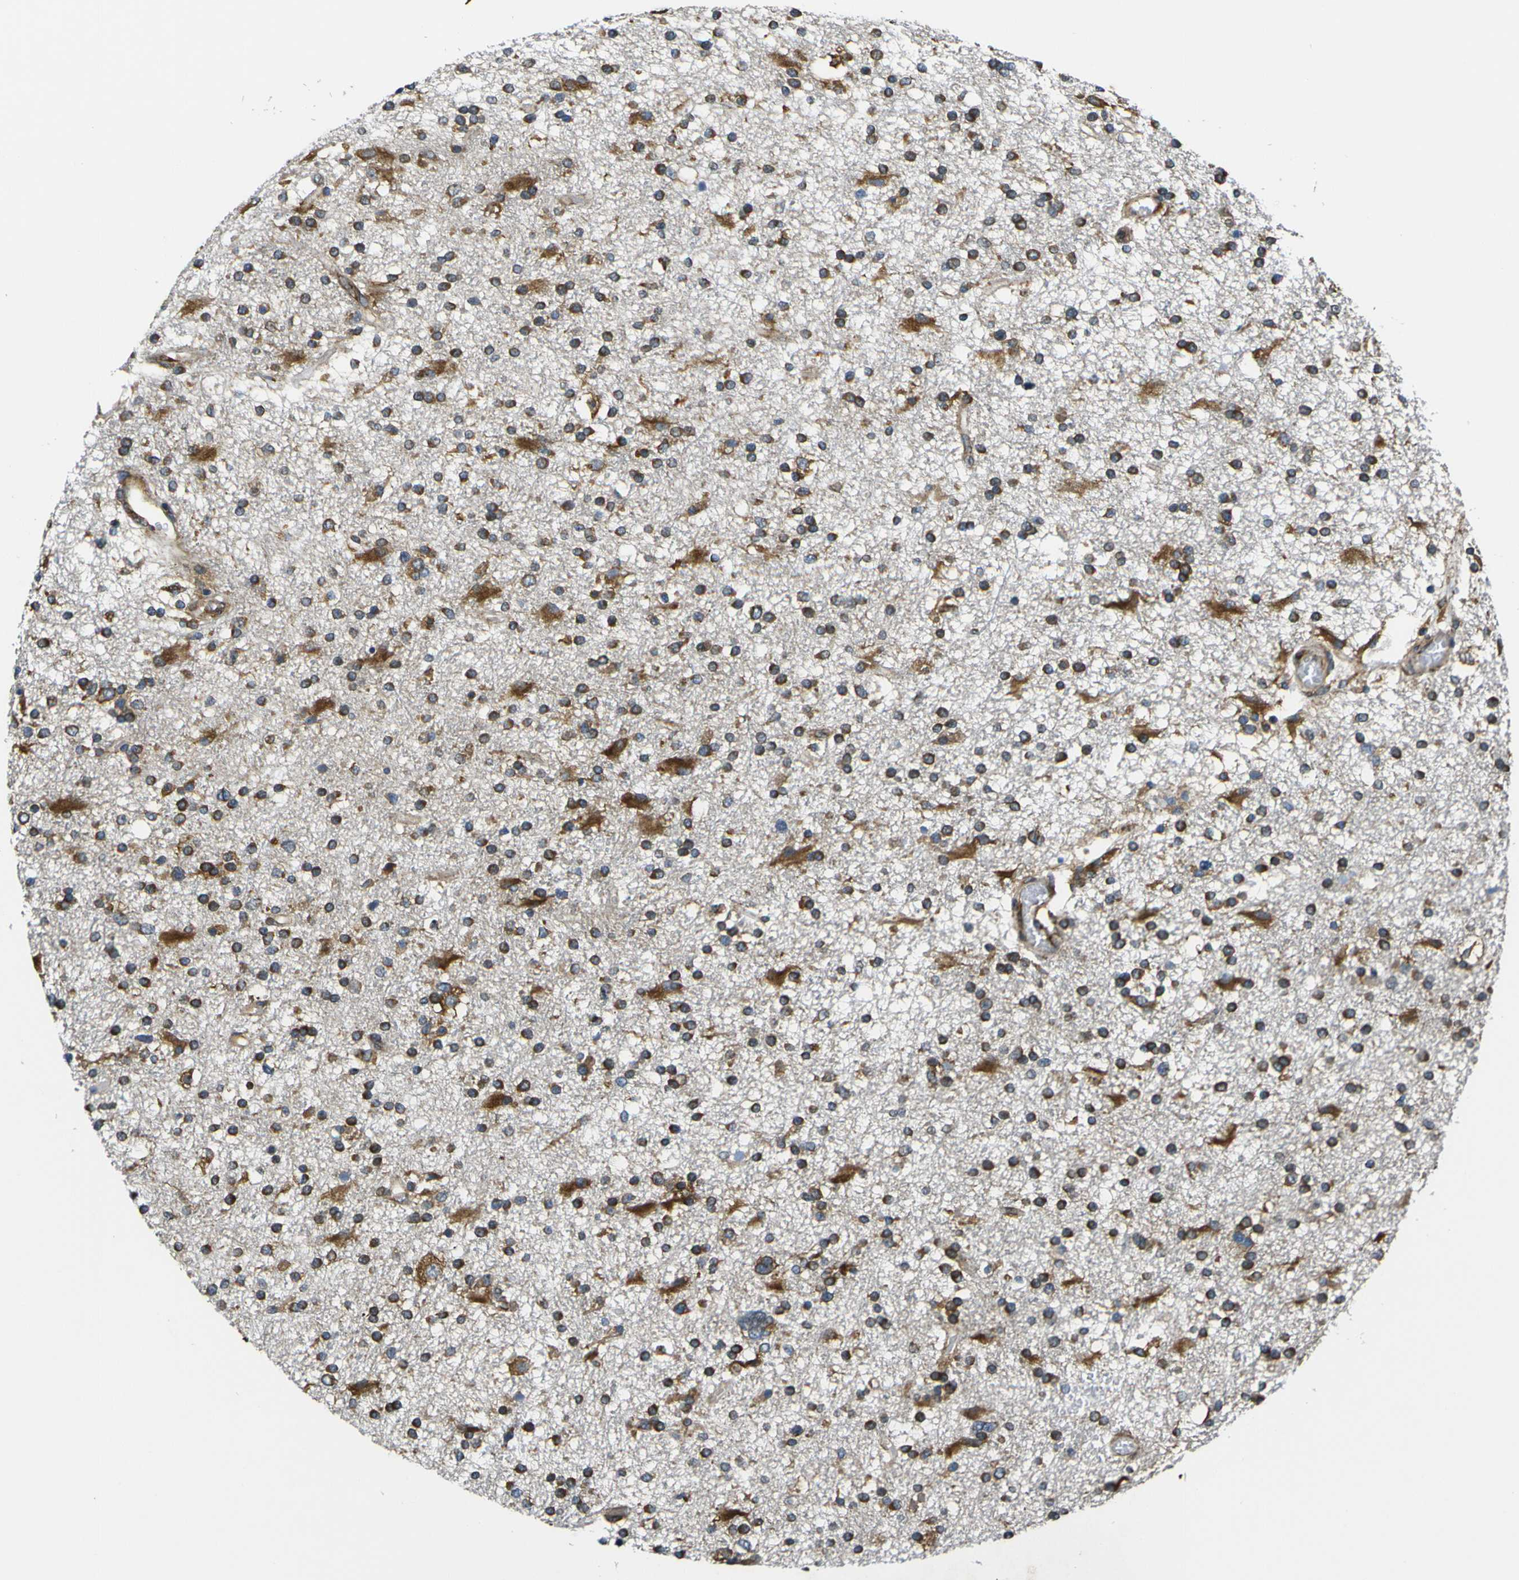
{"staining": {"intensity": "strong", "quantity": ">75%", "location": "cytoplasmic/membranous"}, "tissue": "glioma", "cell_type": "Tumor cells", "image_type": "cancer", "snomed": [{"axis": "morphology", "description": "Glioma, malignant, High grade"}, {"axis": "topography", "description": "Brain"}], "caption": "Protein analysis of glioma tissue exhibits strong cytoplasmic/membranous expression in about >75% of tumor cells.", "gene": "RPSA", "patient": {"sex": "male", "age": 33}}